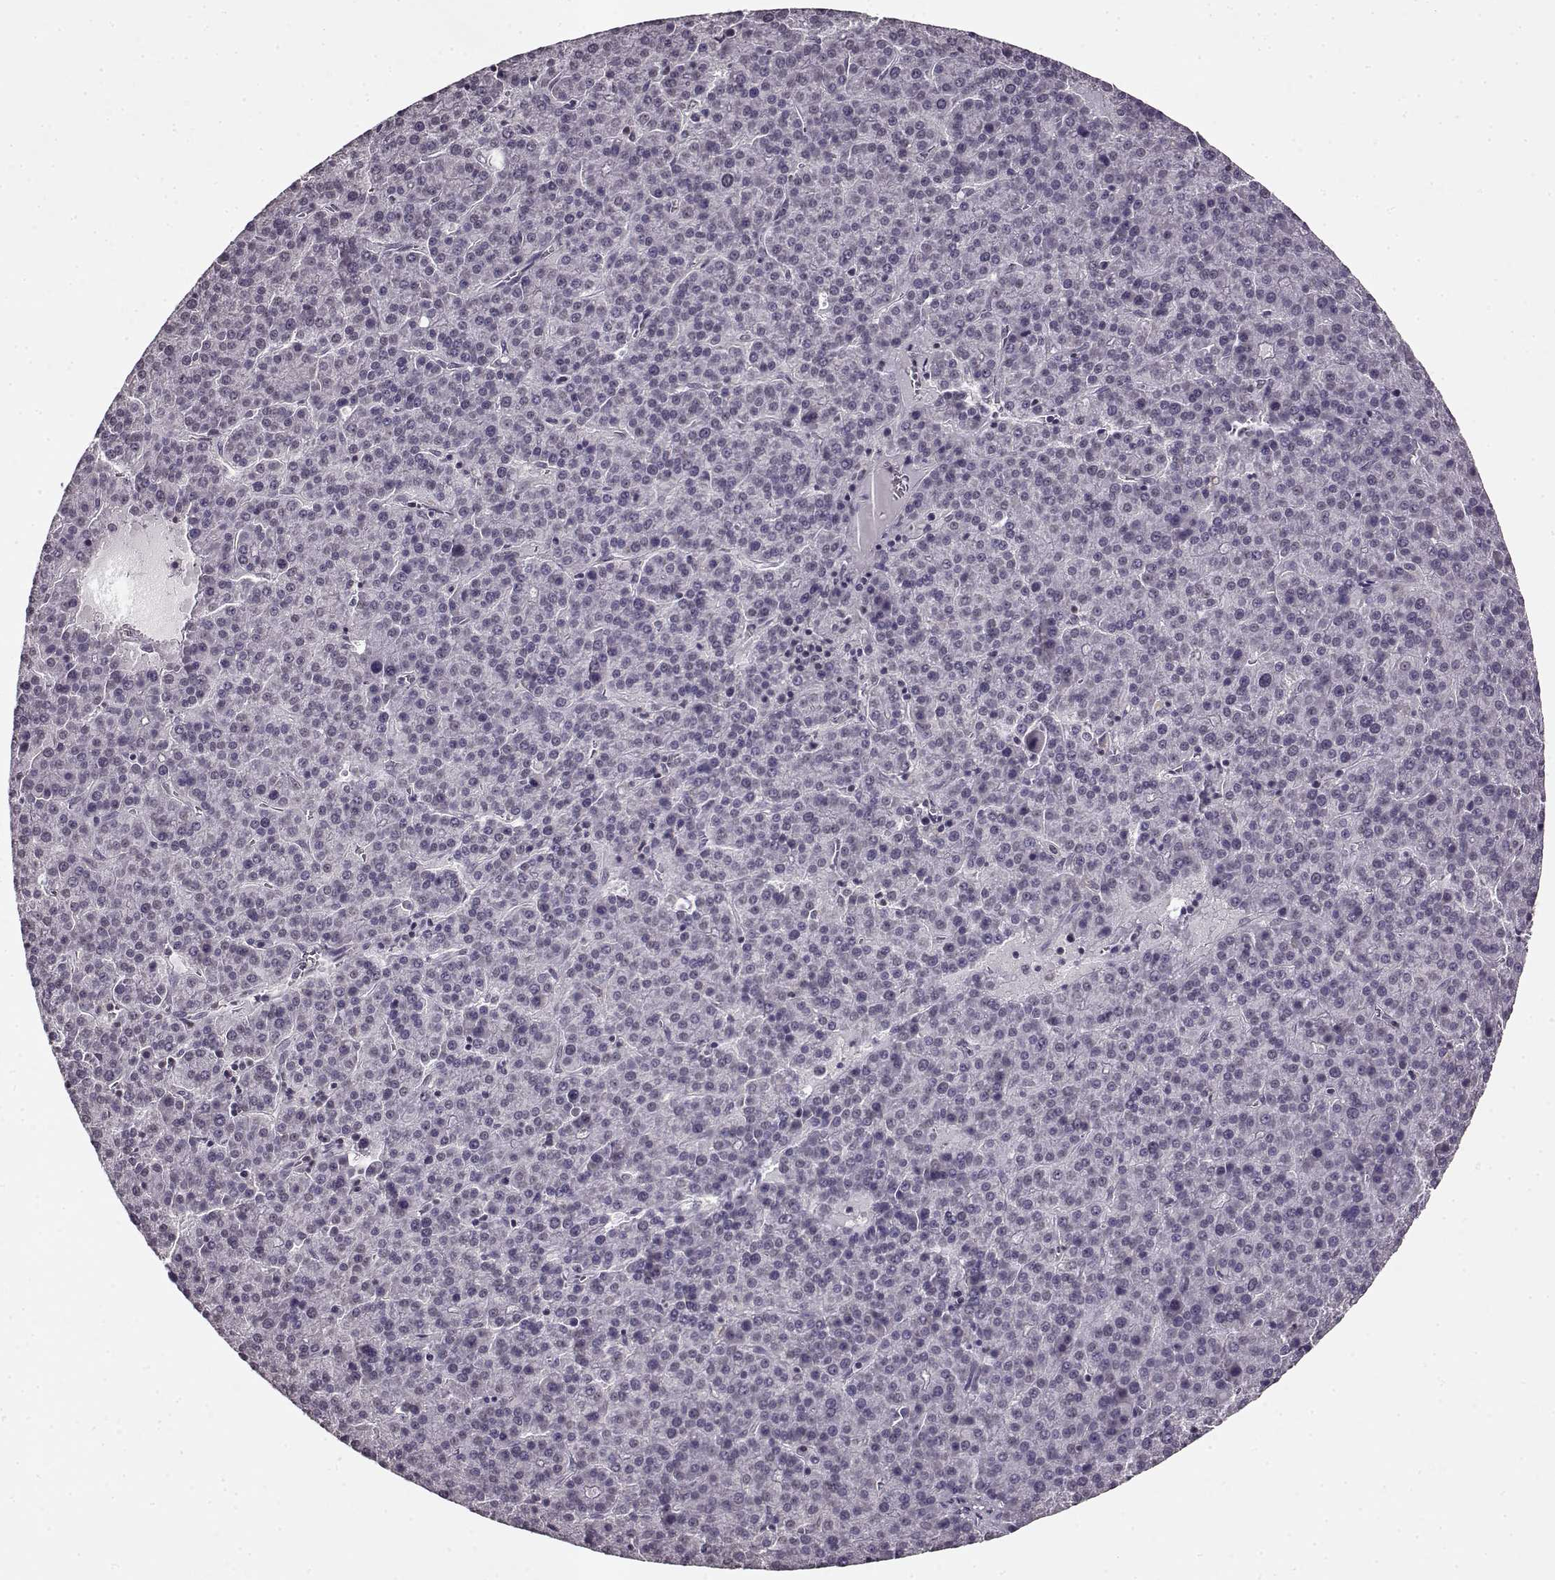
{"staining": {"intensity": "negative", "quantity": "none", "location": "none"}, "tissue": "liver cancer", "cell_type": "Tumor cells", "image_type": "cancer", "snomed": [{"axis": "morphology", "description": "Carcinoma, Hepatocellular, NOS"}, {"axis": "topography", "description": "Liver"}], "caption": "Tumor cells are negative for protein expression in human liver cancer (hepatocellular carcinoma). (DAB (3,3'-diaminobenzidine) IHC with hematoxylin counter stain).", "gene": "RP1L1", "patient": {"sex": "female", "age": 58}}